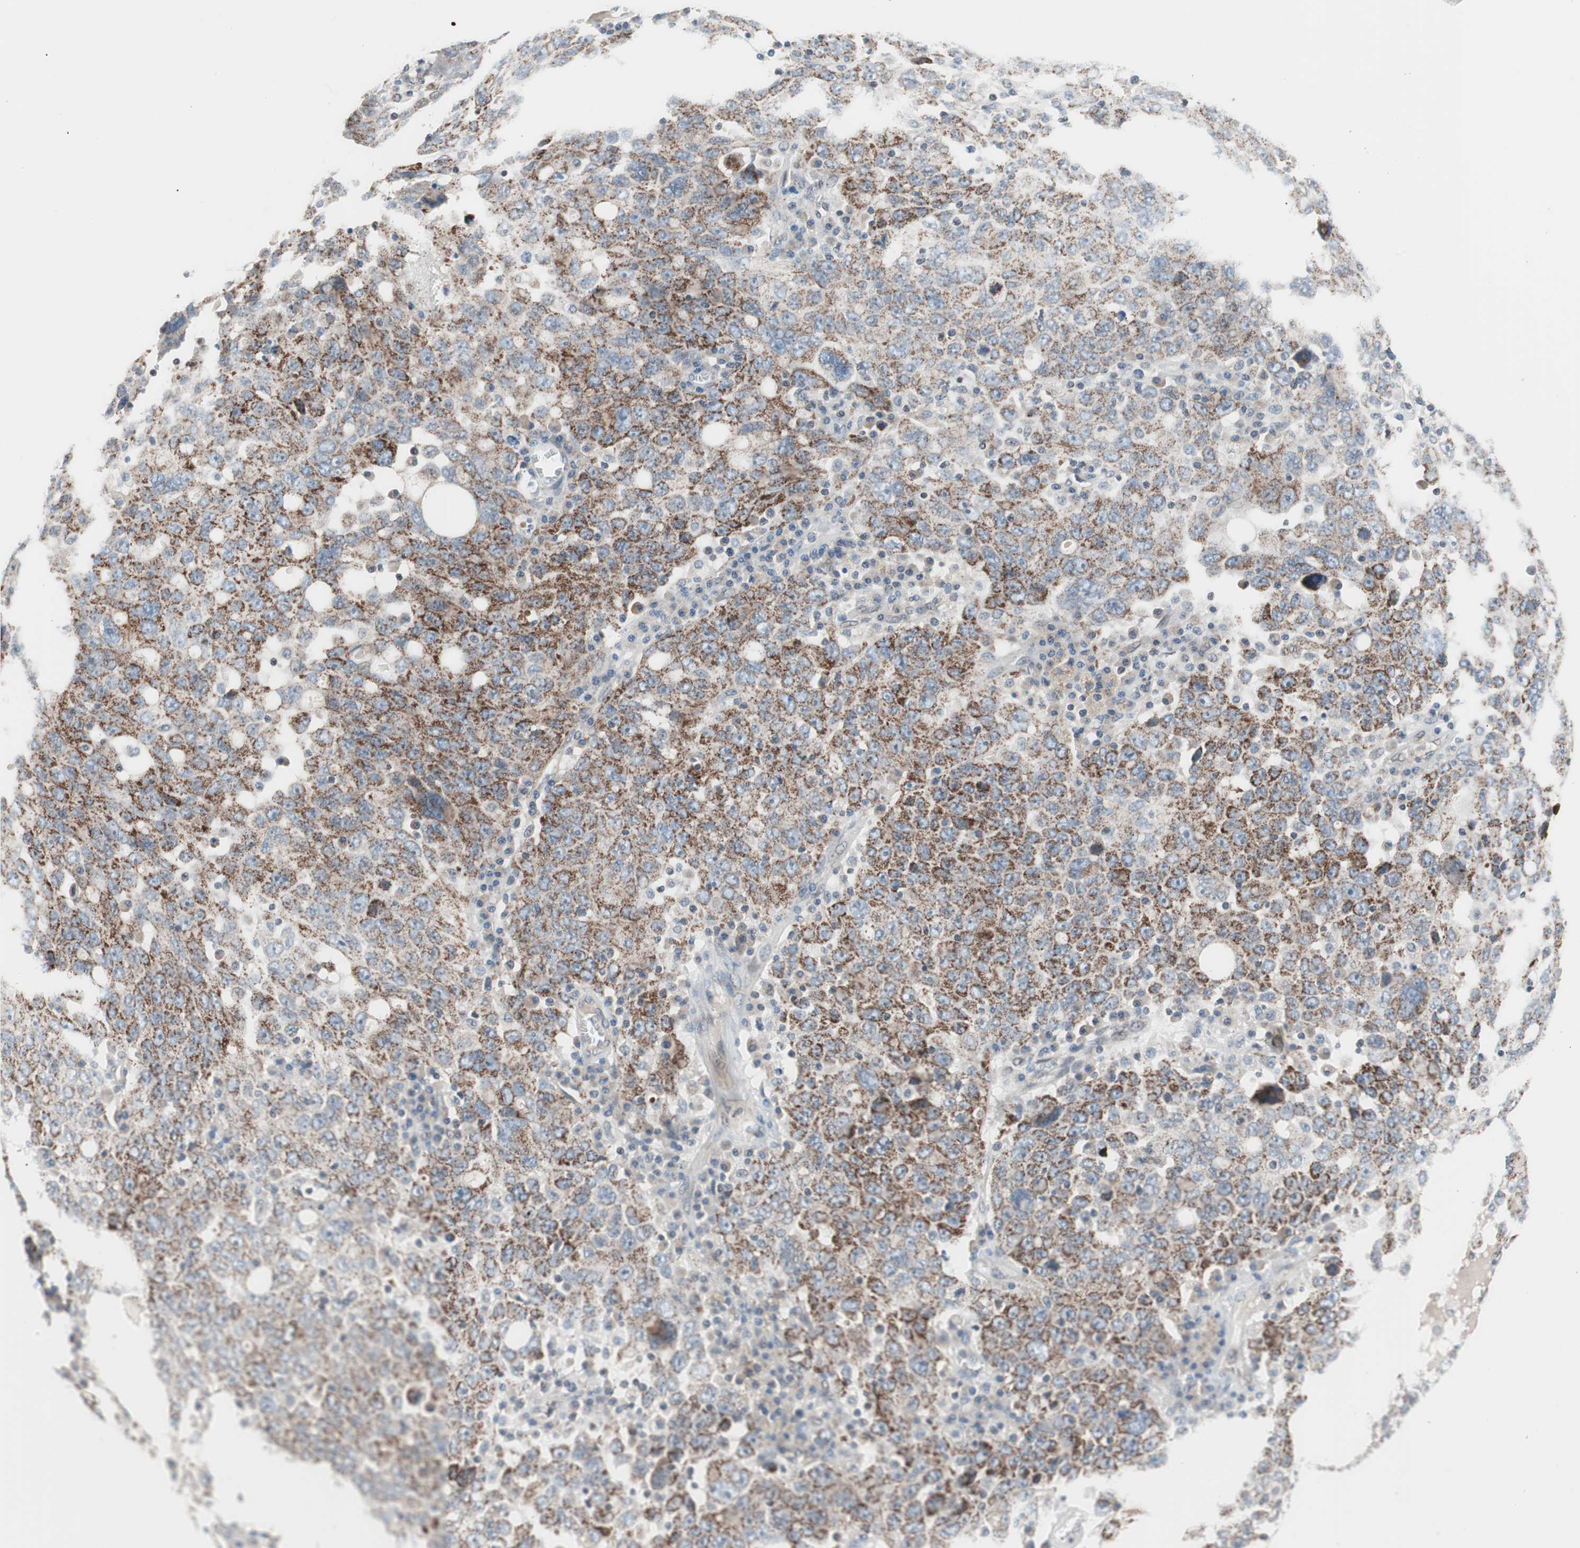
{"staining": {"intensity": "moderate", "quantity": "25%-75%", "location": "cytoplasmic/membranous"}, "tissue": "ovarian cancer", "cell_type": "Tumor cells", "image_type": "cancer", "snomed": [{"axis": "morphology", "description": "Carcinoma, endometroid"}, {"axis": "topography", "description": "Ovary"}], "caption": "There is medium levels of moderate cytoplasmic/membranous expression in tumor cells of ovarian cancer, as demonstrated by immunohistochemical staining (brown color).", "gene": "ARNT2", "patient": {"sex": "female", "age": 62}}